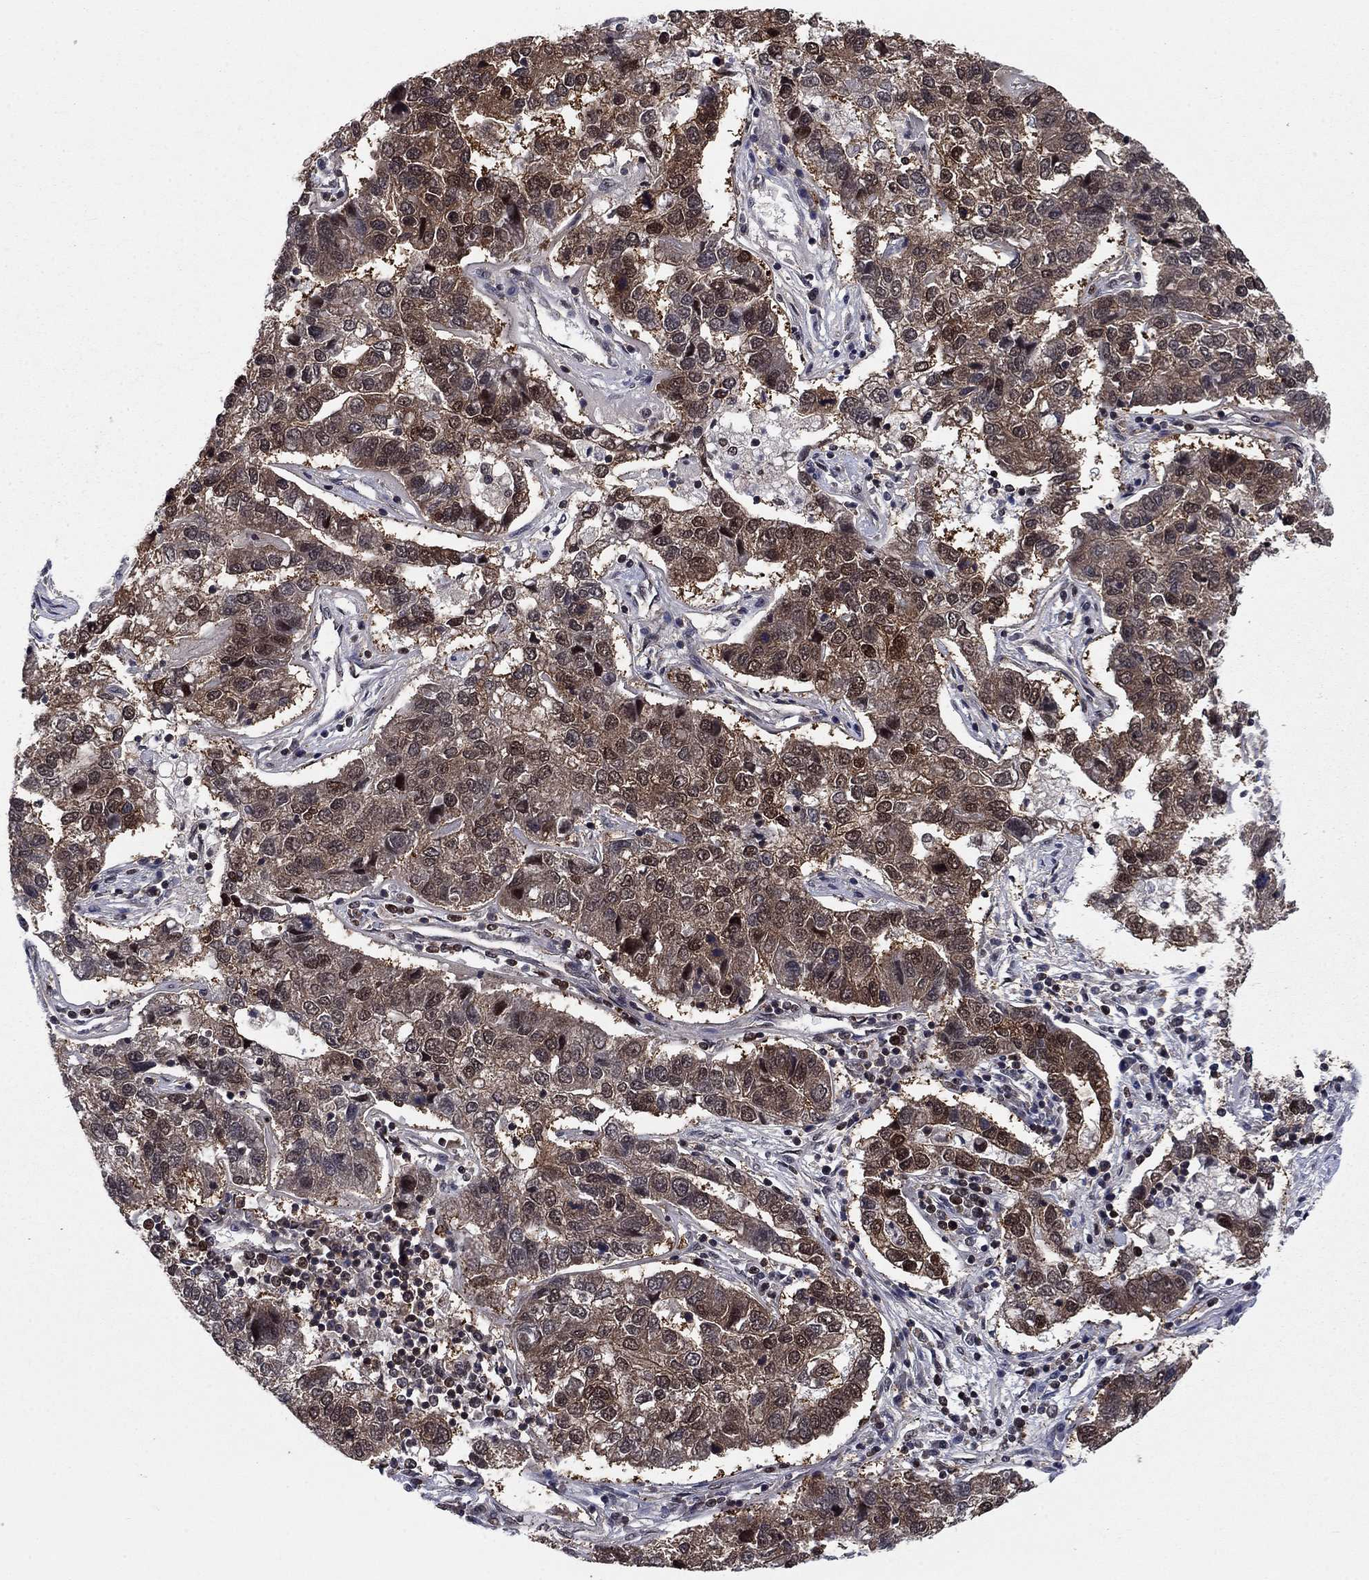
{"staining": {"intensity": "moderate", "quantity": "25%-75%", "location": "cytoplasmic/membranous,nuclear"}, "tissue": "pancreatic cancer", "cell_type": "Tumor cells", "image_type": "cancer", "snomed": [{"axis": "morphology", "description": "Adenocarcinoma, NOS"}, {"axis": "topography", "description": "Pancreas"}], "caption": "Immunohistochemistry photomicrograph of human pancreatic cancer stained for a protein (brown), which shows medium levels of moderate cytoplasmic/membranous and nuclear staining in approximately 25%-75% of tumor cells.", "gene": "RPRD1B", "patient": {"sex": "female", "age": 61}}